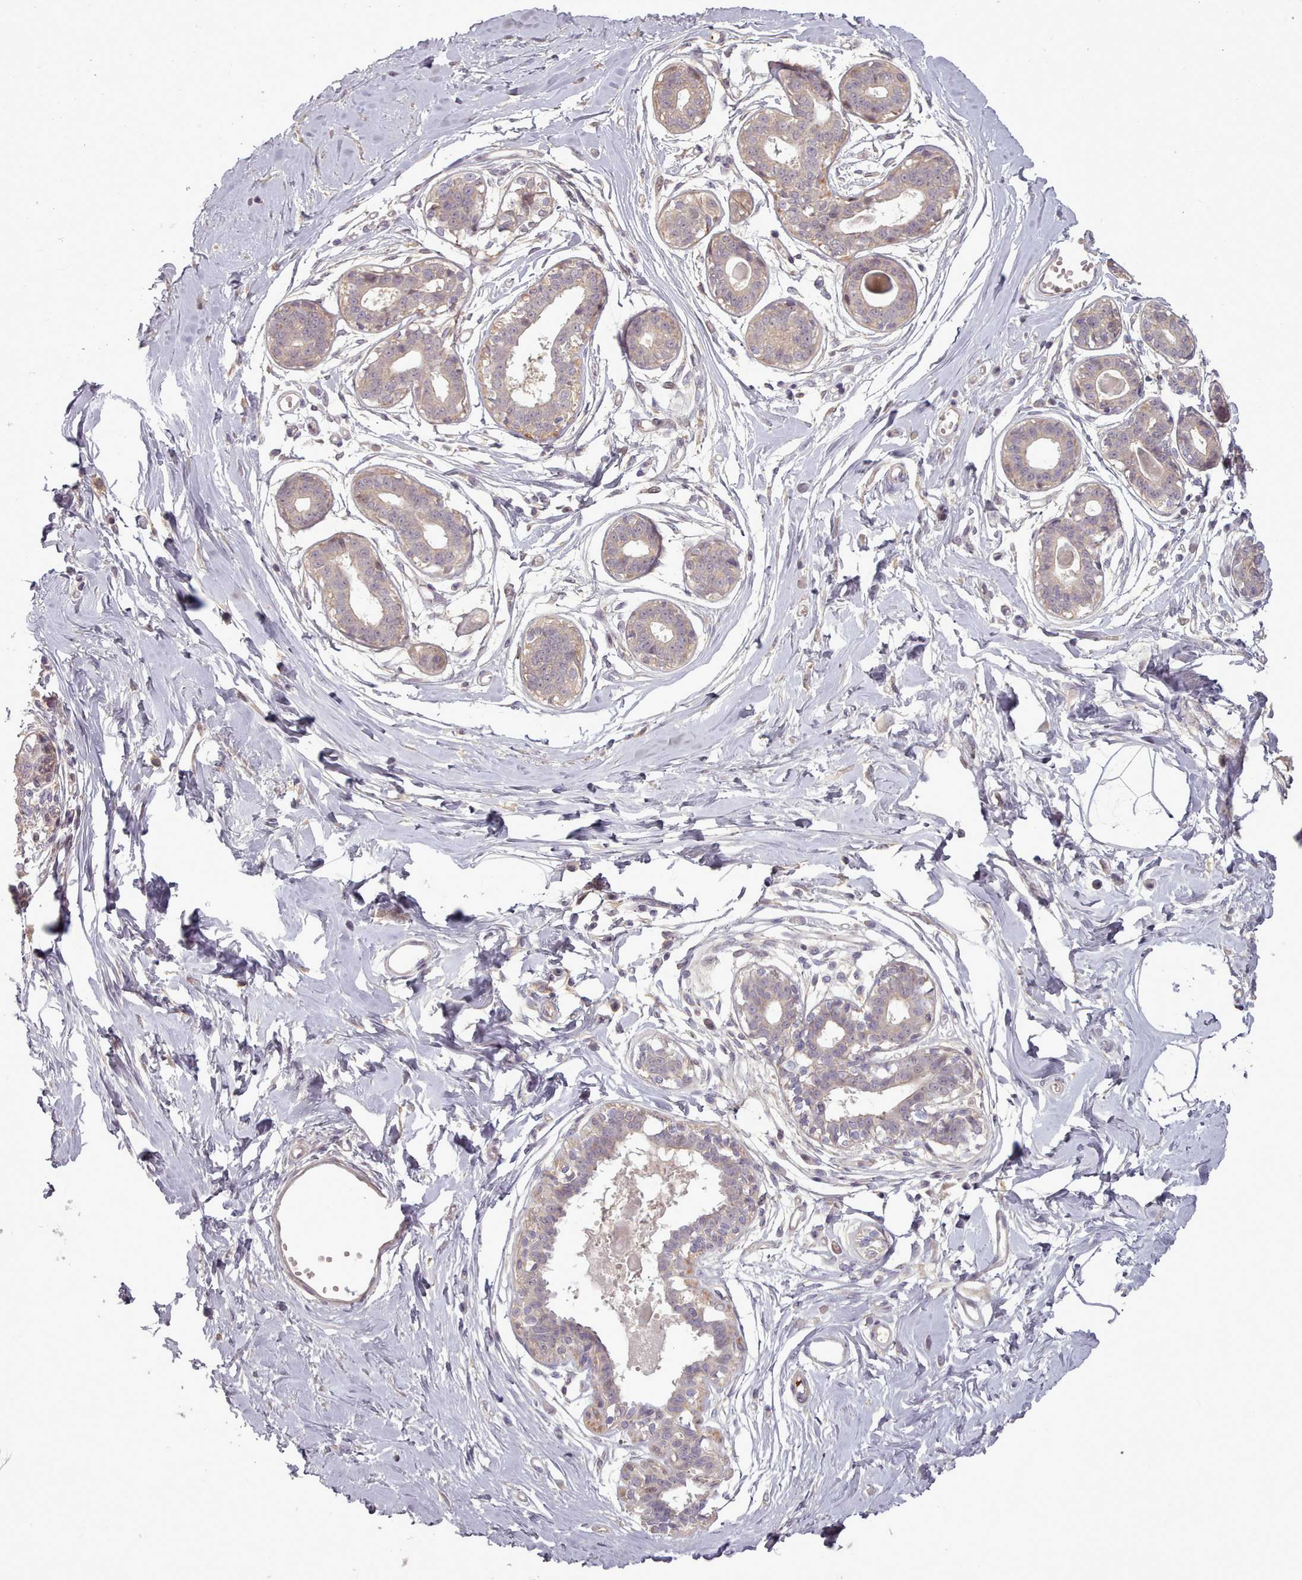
{"staining": {"intensity": "negative", "quantity": "none", "location": "none"}, "tissue": "breast", "cell_type": "Adipocytes", "image_type": "normal", "snomed": [{"axis": "morphology", "description": "Normal tissue, NOS"}, {"axis": "topography", "description": "Breast"}], "caption": "Immunohistochemistry (IHC) micrograph of benign breast: human breast stained with DAB (3,3'-diaminobenzidine) displays no significant protein expression in adipocytes. Brightfield microscopy of immunohistochemistry (IHC) stained with DAB (brown) and hematoxylin (blue), captured at high magnification.", "gene": "LEFTY1", "patient": {"sex": "female", "age": 45}}